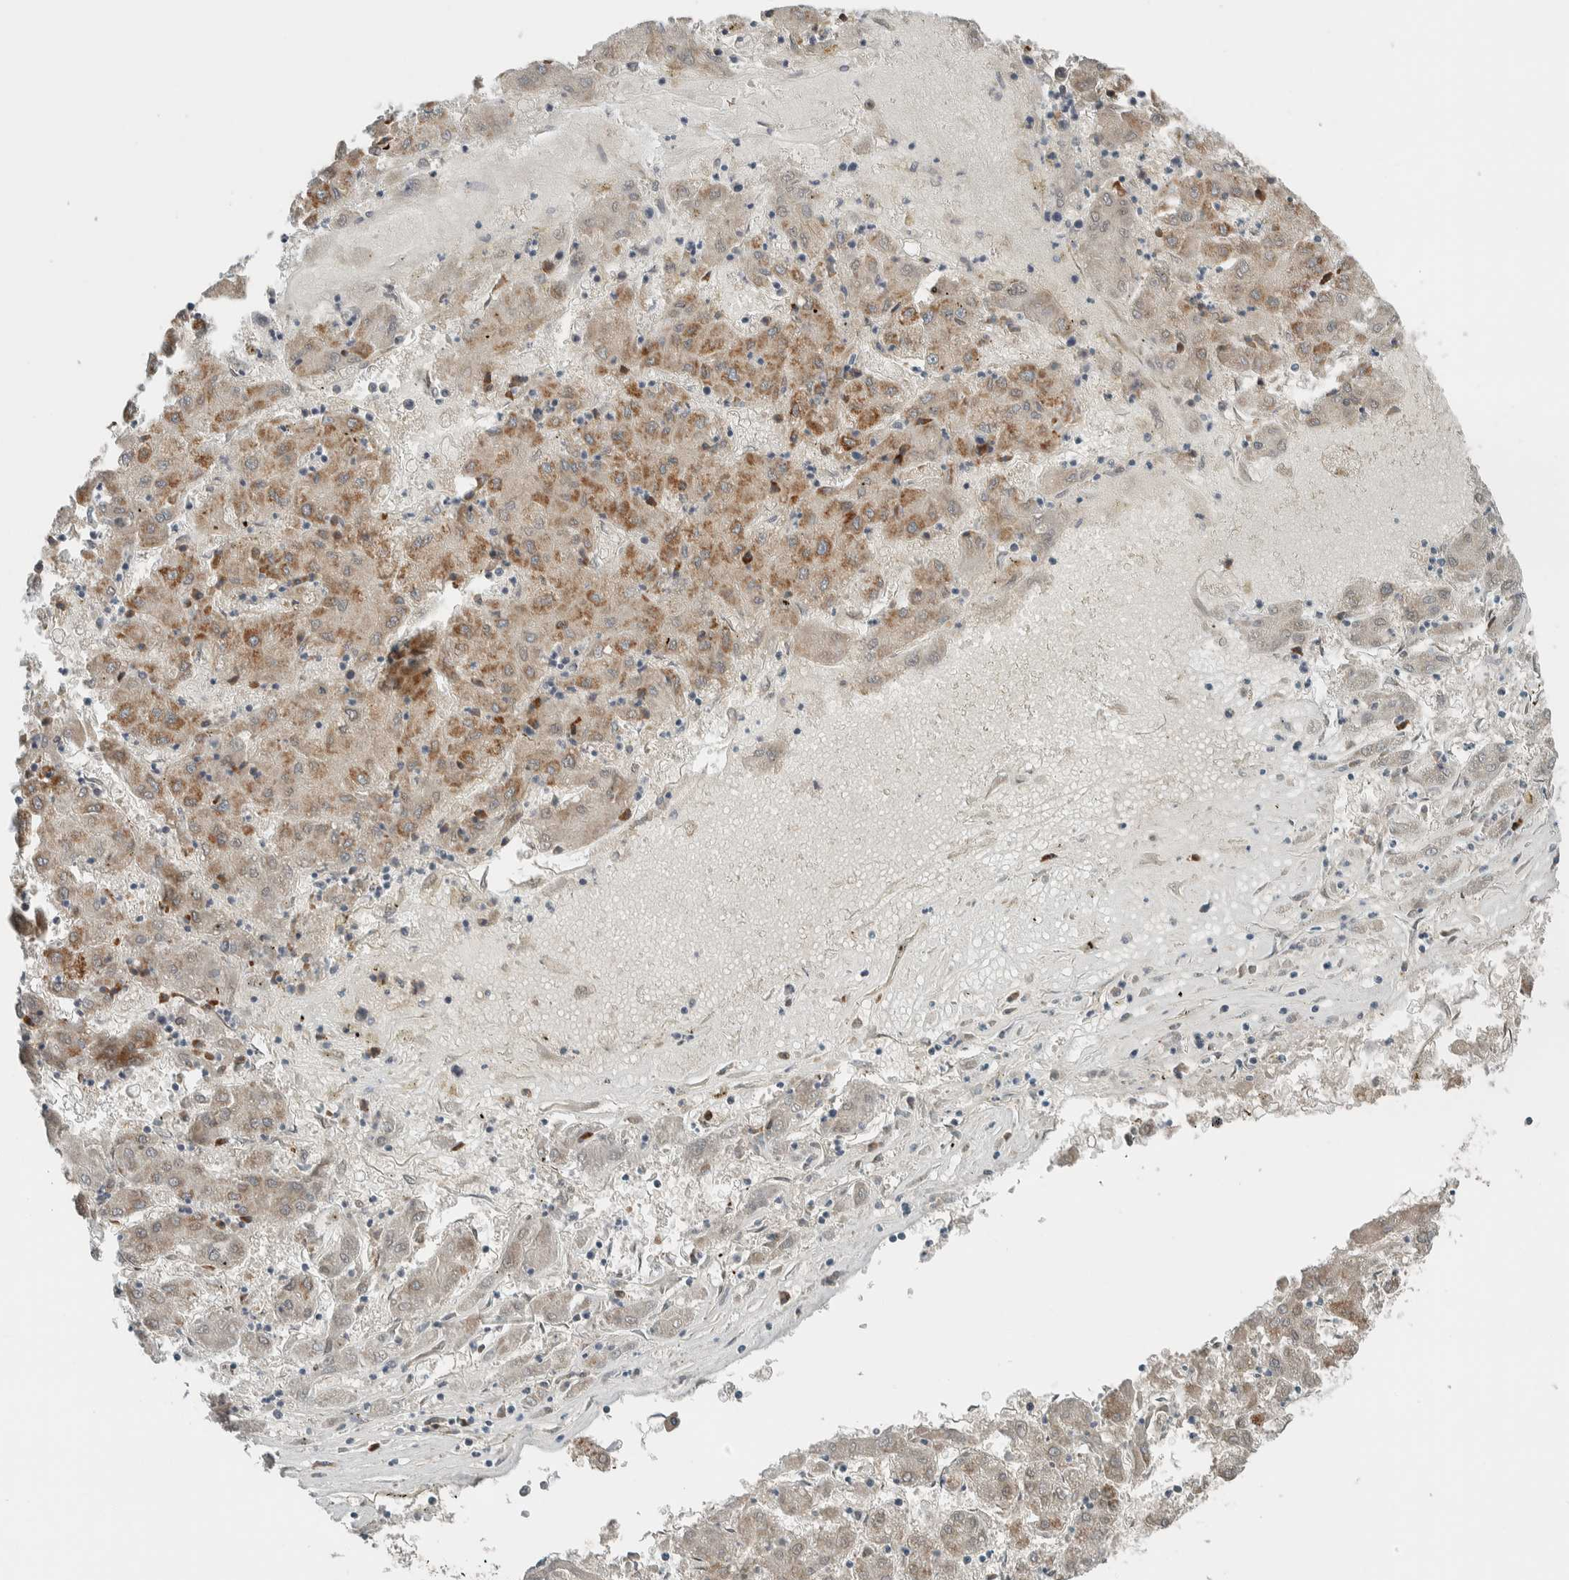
{"staining": {"intensity": "weak", "quantity": ">75%", "location": "cytoplasmic/membranous"}, "tissue": "liver cancer", "cell_type": "Tumor cells", "image_type": "cancer", "snomed": [{"axis": "morphology", "description": "Carcinoma, Hepatocellular, NOS"}, {"axis": "topography", "description": "Liver"}], "caption": "Approximately >75% of tumor cells in human liver cancer reveal weak cytoplasmic/membranous protein positivity as visualized by brown immunohistochemical staining.", "gene": "CTBP2", "patient": {"sex": "male", "age": 72}}